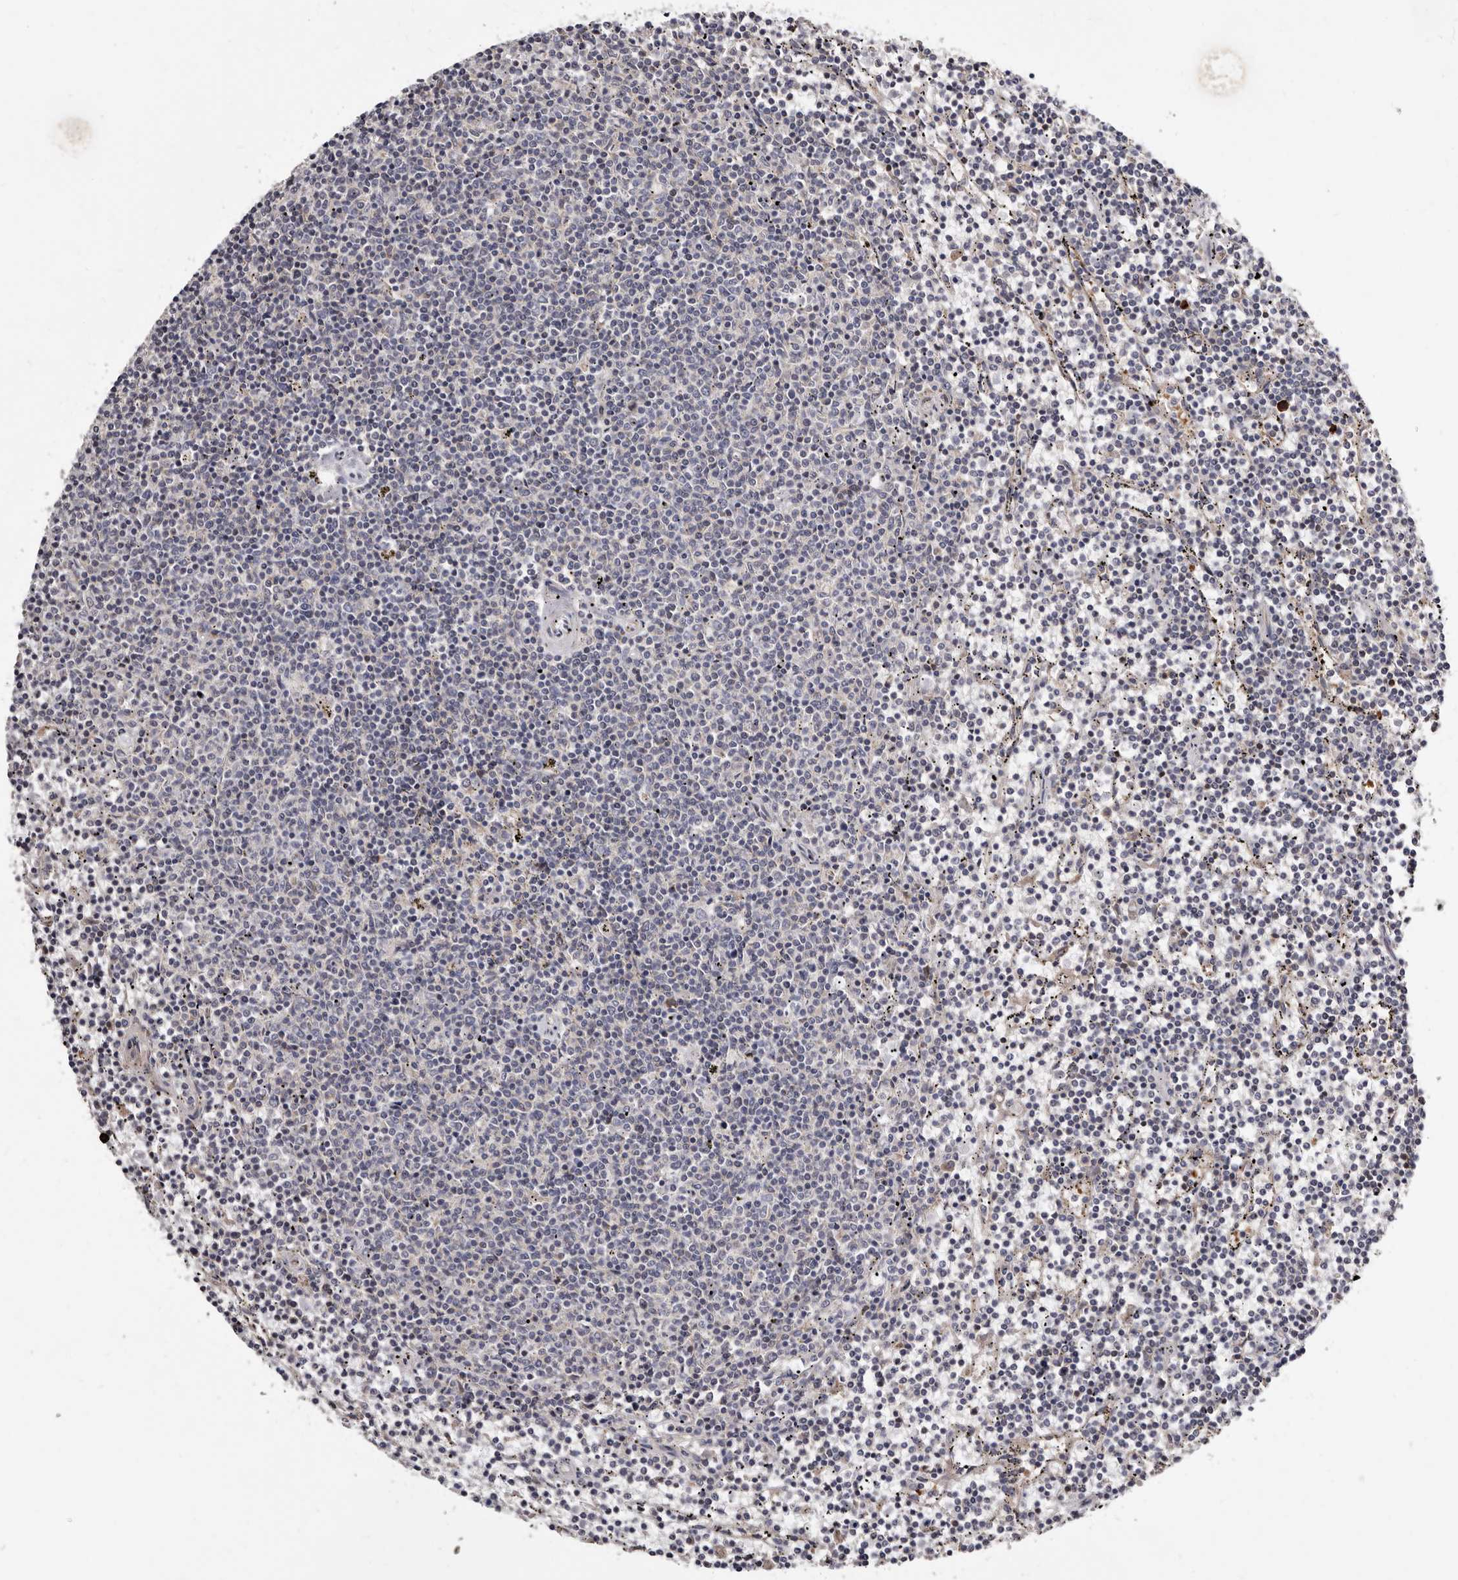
{"staining": {"intensity": "negative", "quantity": "none", "location": "none"}, "tissue": "lymphoma", "cell_type": "Tumor cells", "image_type": "cancer", "snomed": [{"axis": "morphology", "description": "Malignant lymphoma, non-Hodgkin's type, Low grade"}, {"axis": "topography", "description": "Spleen"}], "caption": "Tumor cells are negative for brown protein staining in lymphoma. The staining is performed using DAB (3,3'-diaminobenzidine) brown chromogen with nuclei counter-stained in using hematoxylin.", "gene": "ASIC5", "patient": {"sex": "female", "age": 50}}